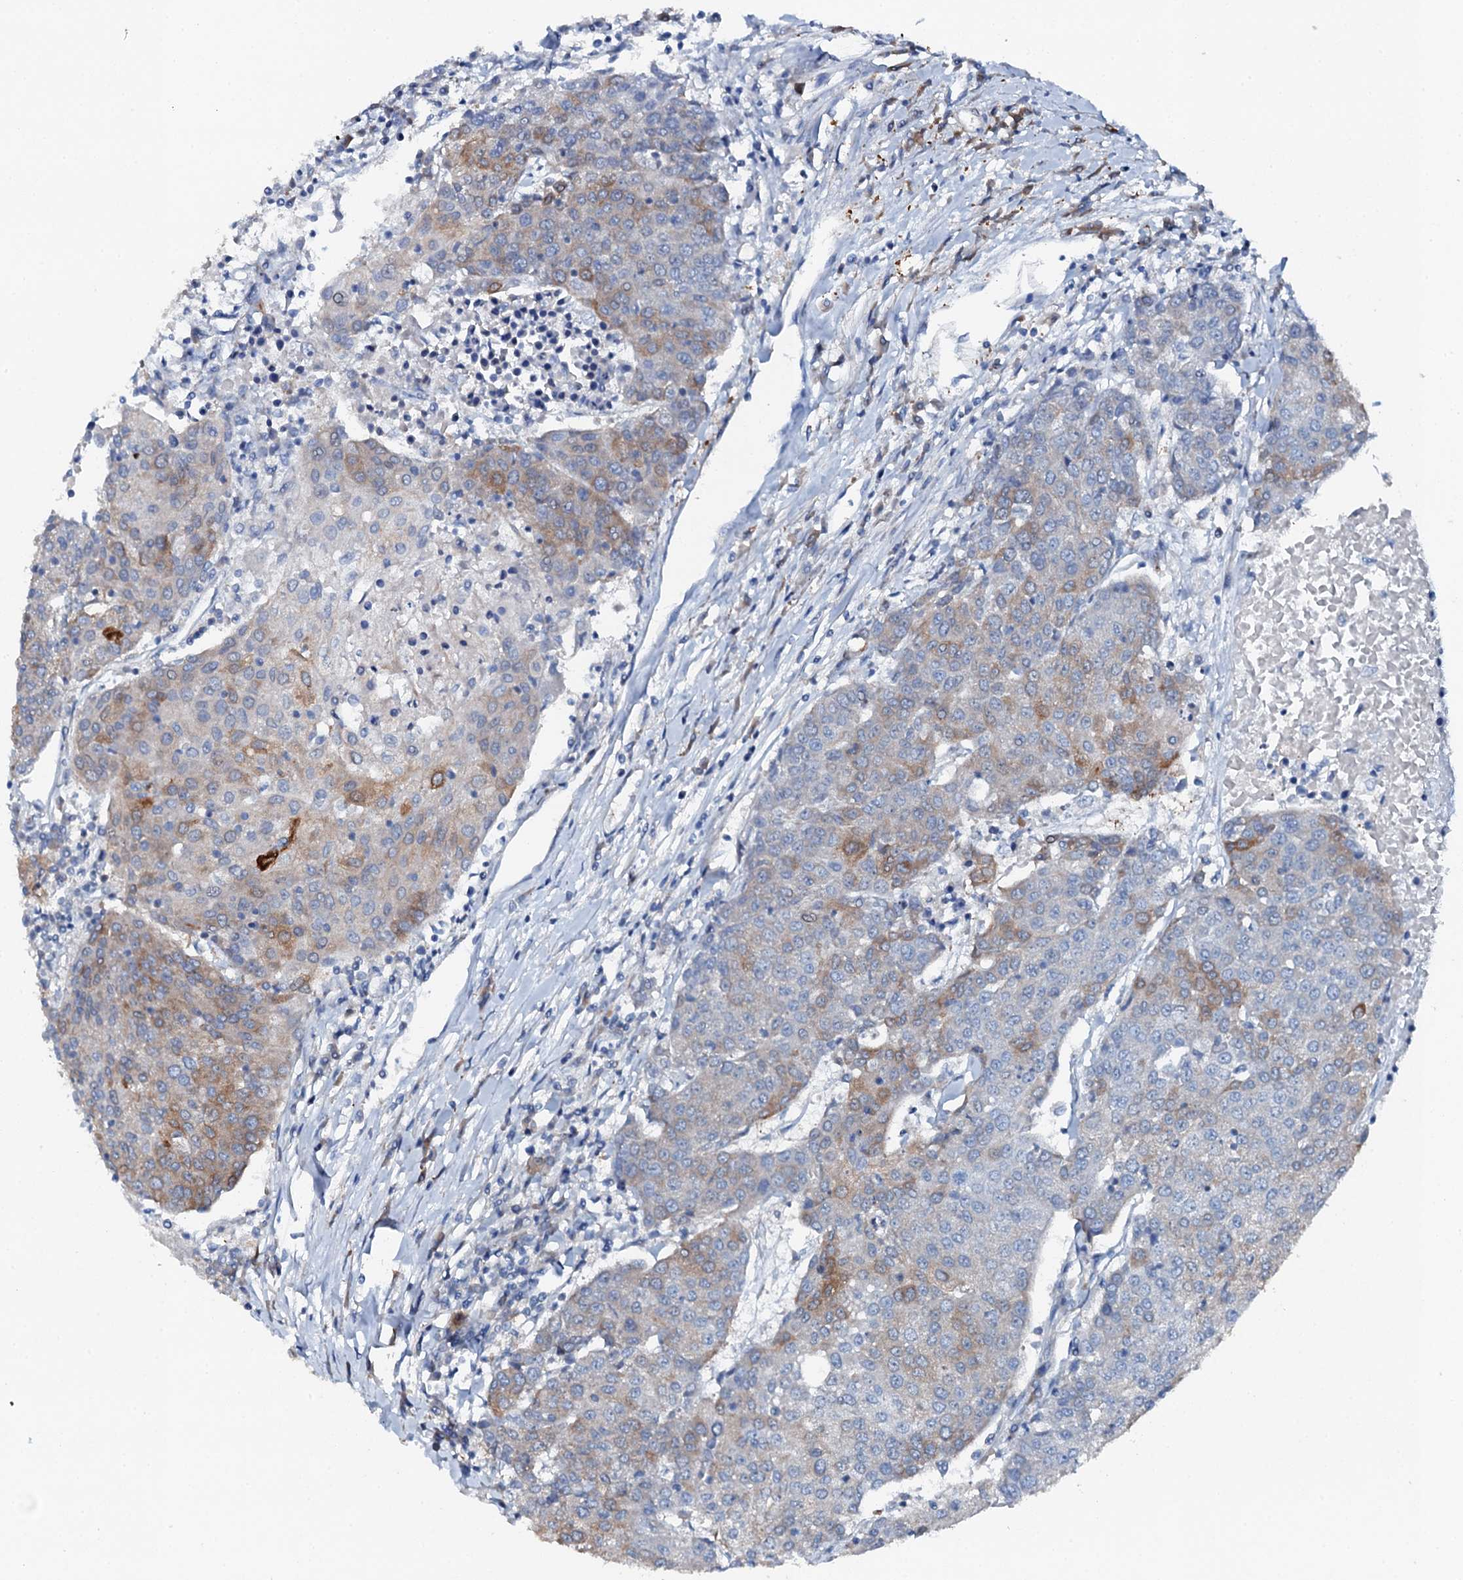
{"staining": {"intensity": "moderate", "quantity": "<25%", "location": "cytoplasmic/membranous"}, "tissue": "urothelial cancer", "cell_type": "Tumor cells", "image_type": "cancer", "snomed": [{"axis": "morphology", "description": "Urothelial carcinoma, High grade"}, {"axis": "topography", "description": "Urinary bladder"}], "caption": "An immunohistochemistry (IHC) photomicrograph of tumor tissue is shown. Protein staining in brown shows moderate cytoplasmic/membranous positivity in high-grade urothelial carcinoma within tumor cells.", "gene": "GFOD2", "patient": {"sex": "female", "age": 85}}